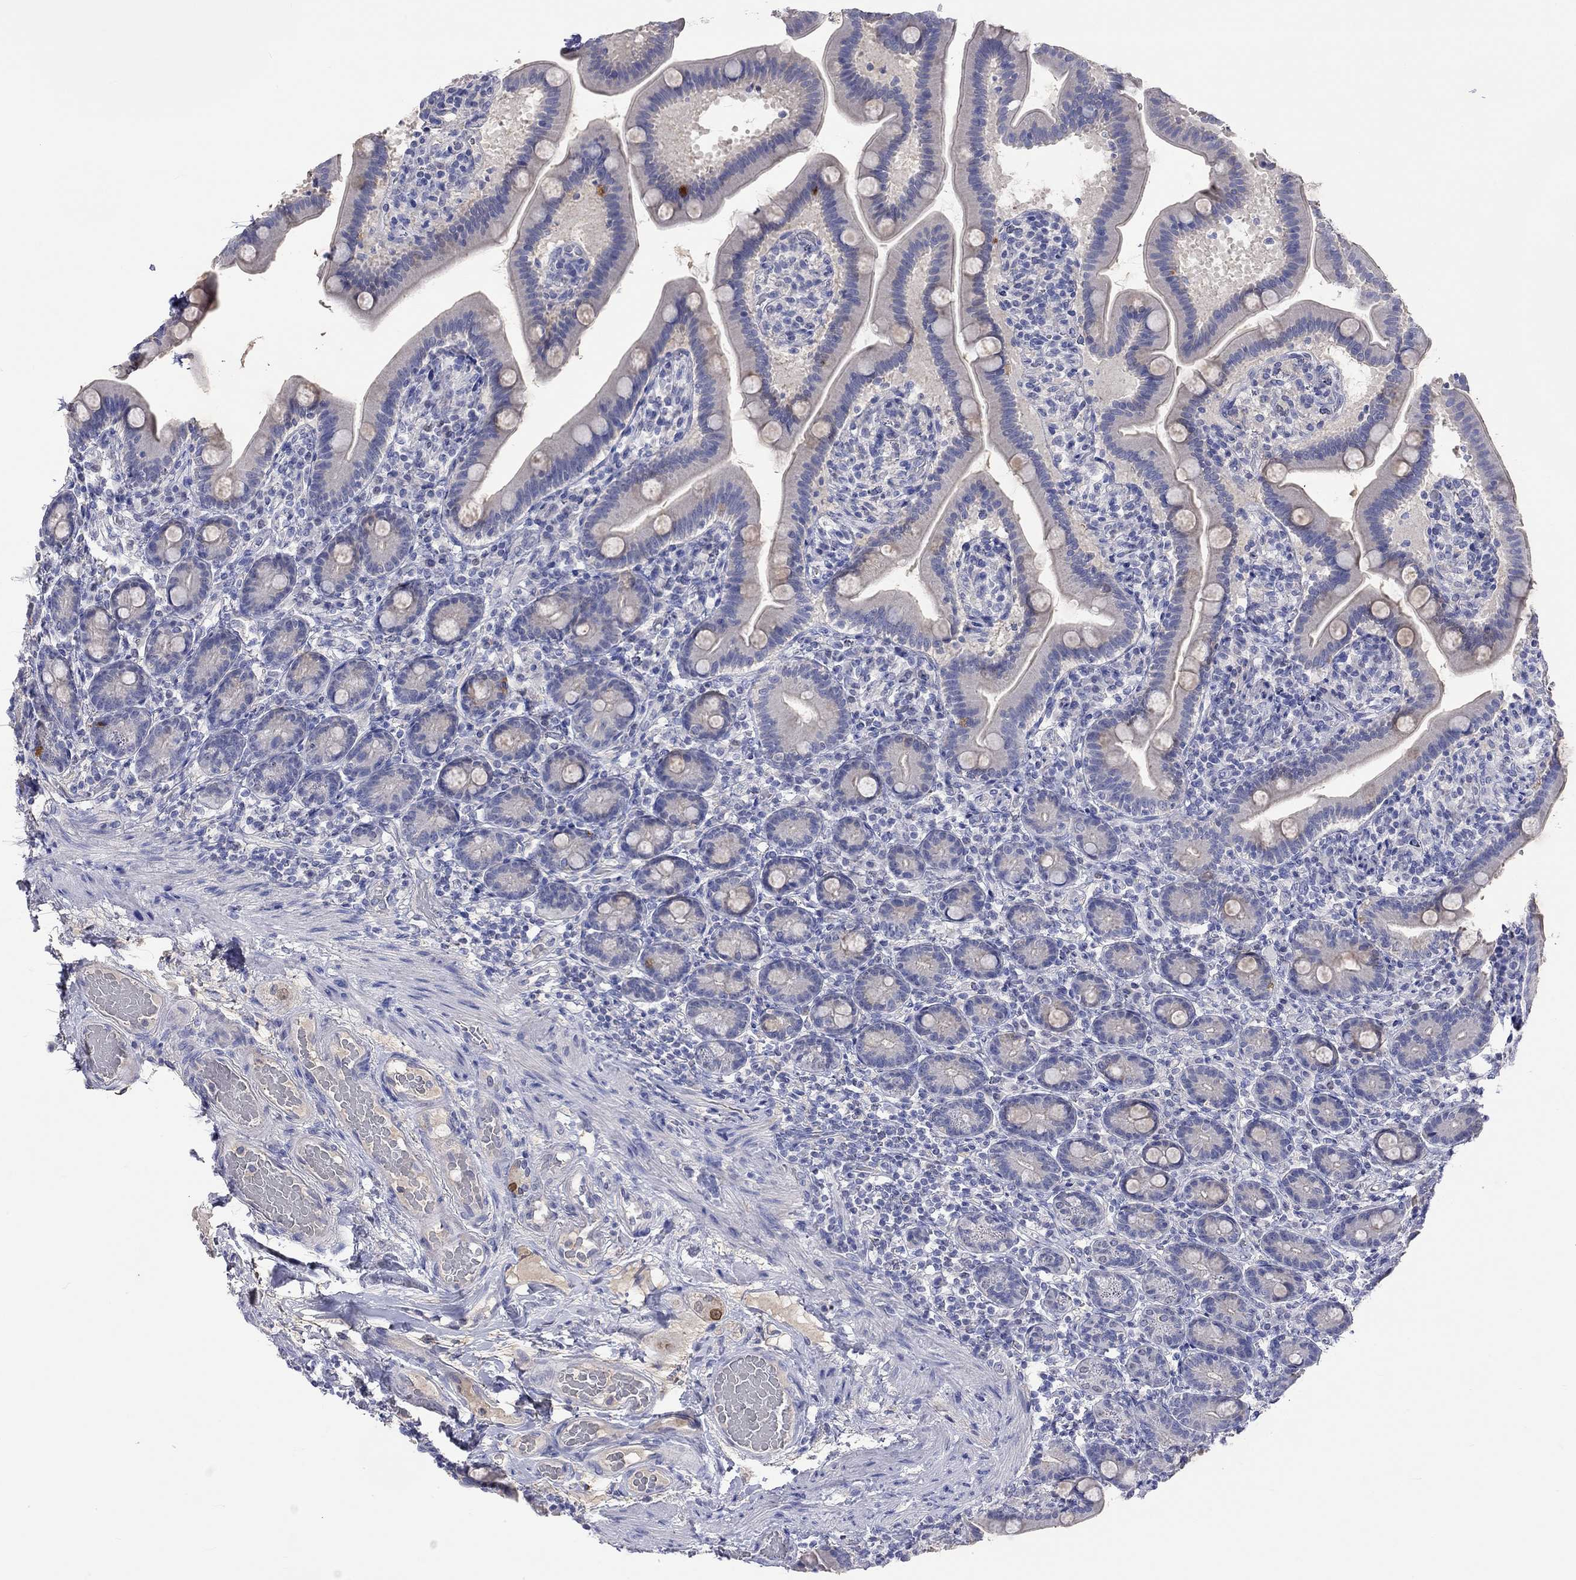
{"staining": {"intensity": "negative", "quantity": "none", "location": "none"}, "tissue": "small intestine", "cell_type": "Glandular cells", "image_type": "normal", "snomed": [{"axis": "morphology", "description": "Normal tissue, NOS"}, {"axis": "topography", "description": "Small intestine"}], "caption": "Human small intestine stained for a protein using IHC exhibits no expression in glandular cells.", "gene": "LRFN4", "patient": {"sex": "male", "age": 66}}